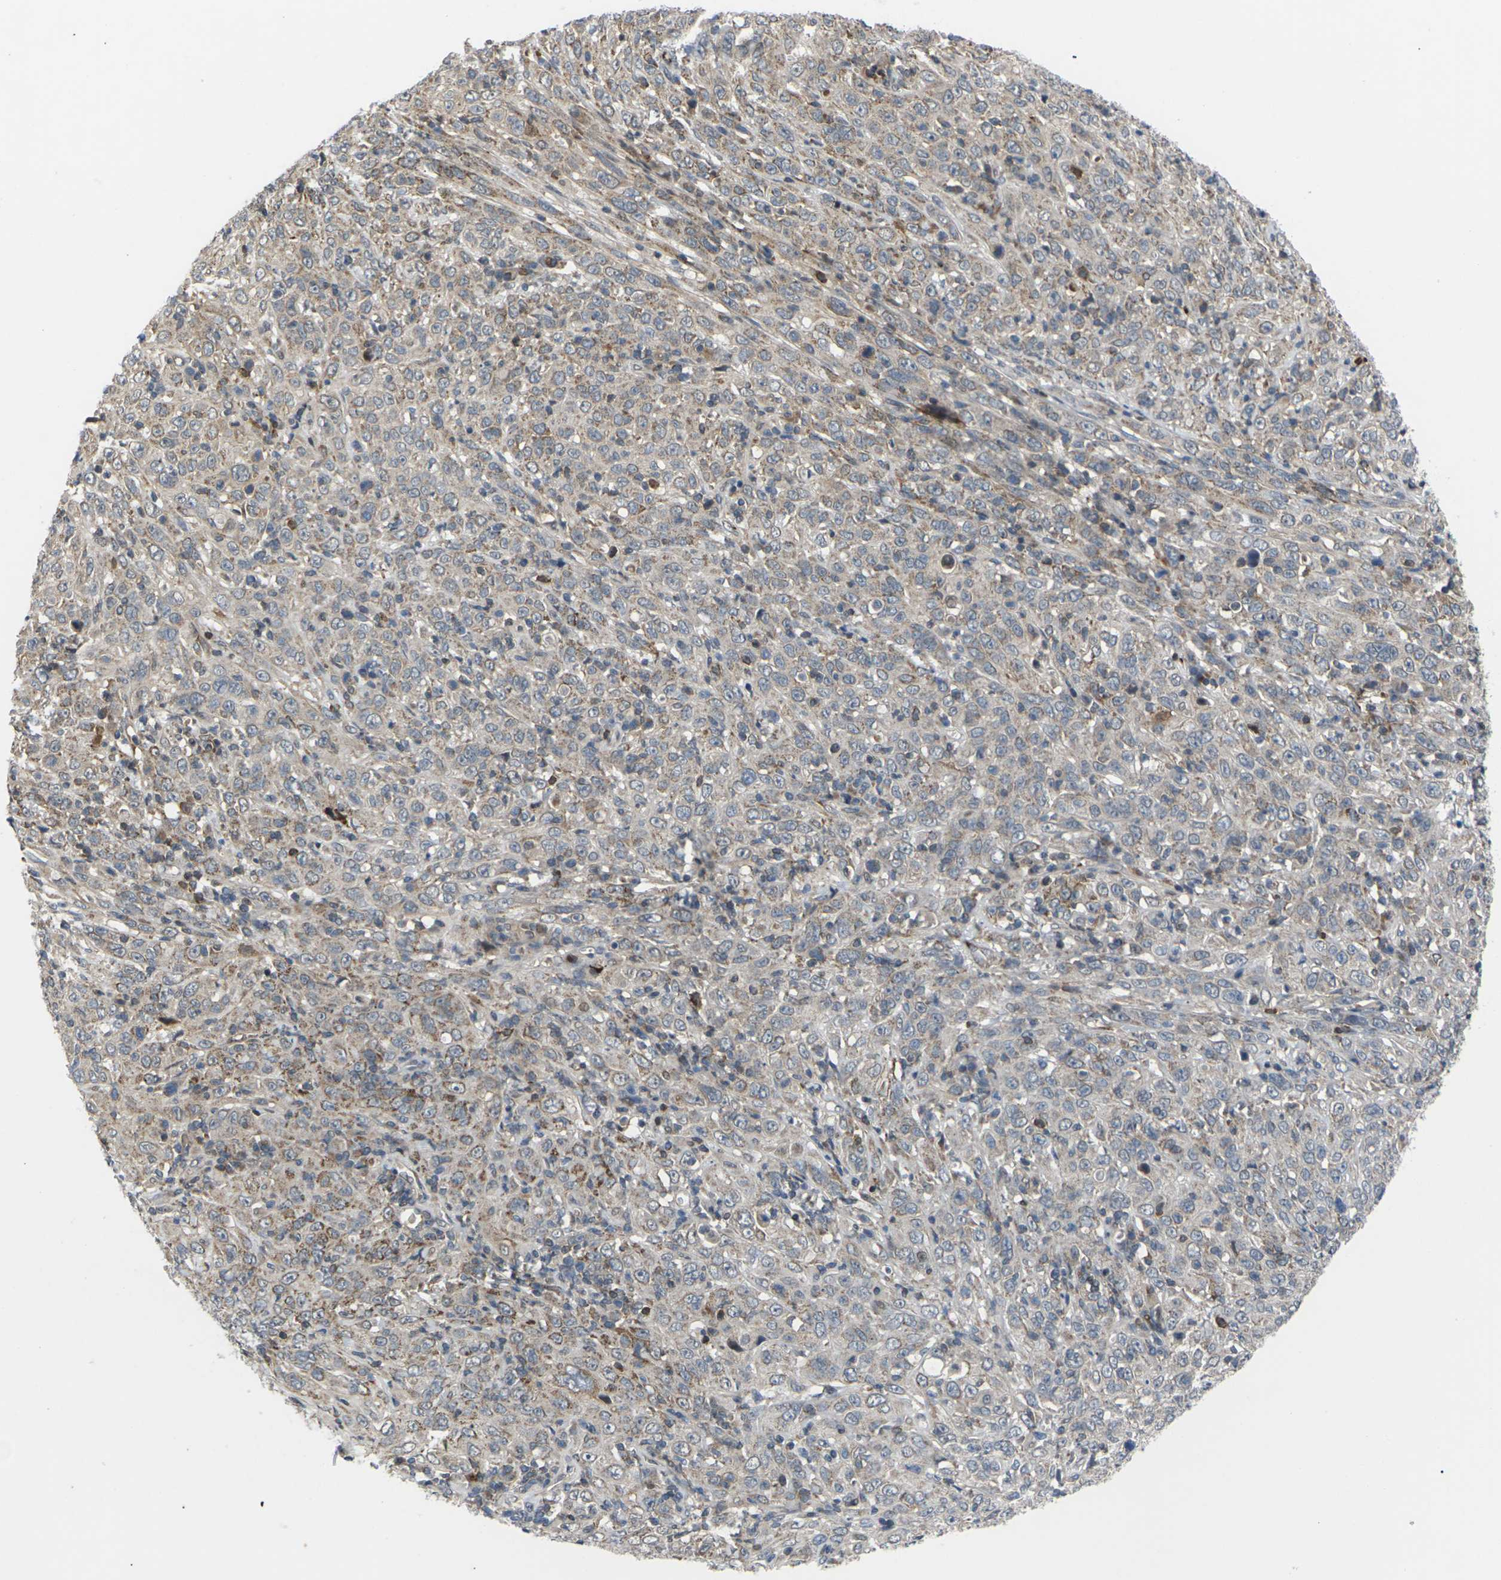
{"staining": {"intensity": "weak", "quantity": "<25%", "location": "cytoplasmic/membranous"}, "tissue": "cervical cancer", "cell_type": "Tumor cells", "image_type": "cancer", "snomed": [{"axis": "morphology", "description": "Squamous cell carcinoma, NOS"}, {"axis": "topography", "description": "Cervix"}], "caption": "Tumor cells show no significant staining in squamous cell carcinoma (cervical).", "gene": "RPS6KA3", "patient": {"sex": "female", "age": 46}}